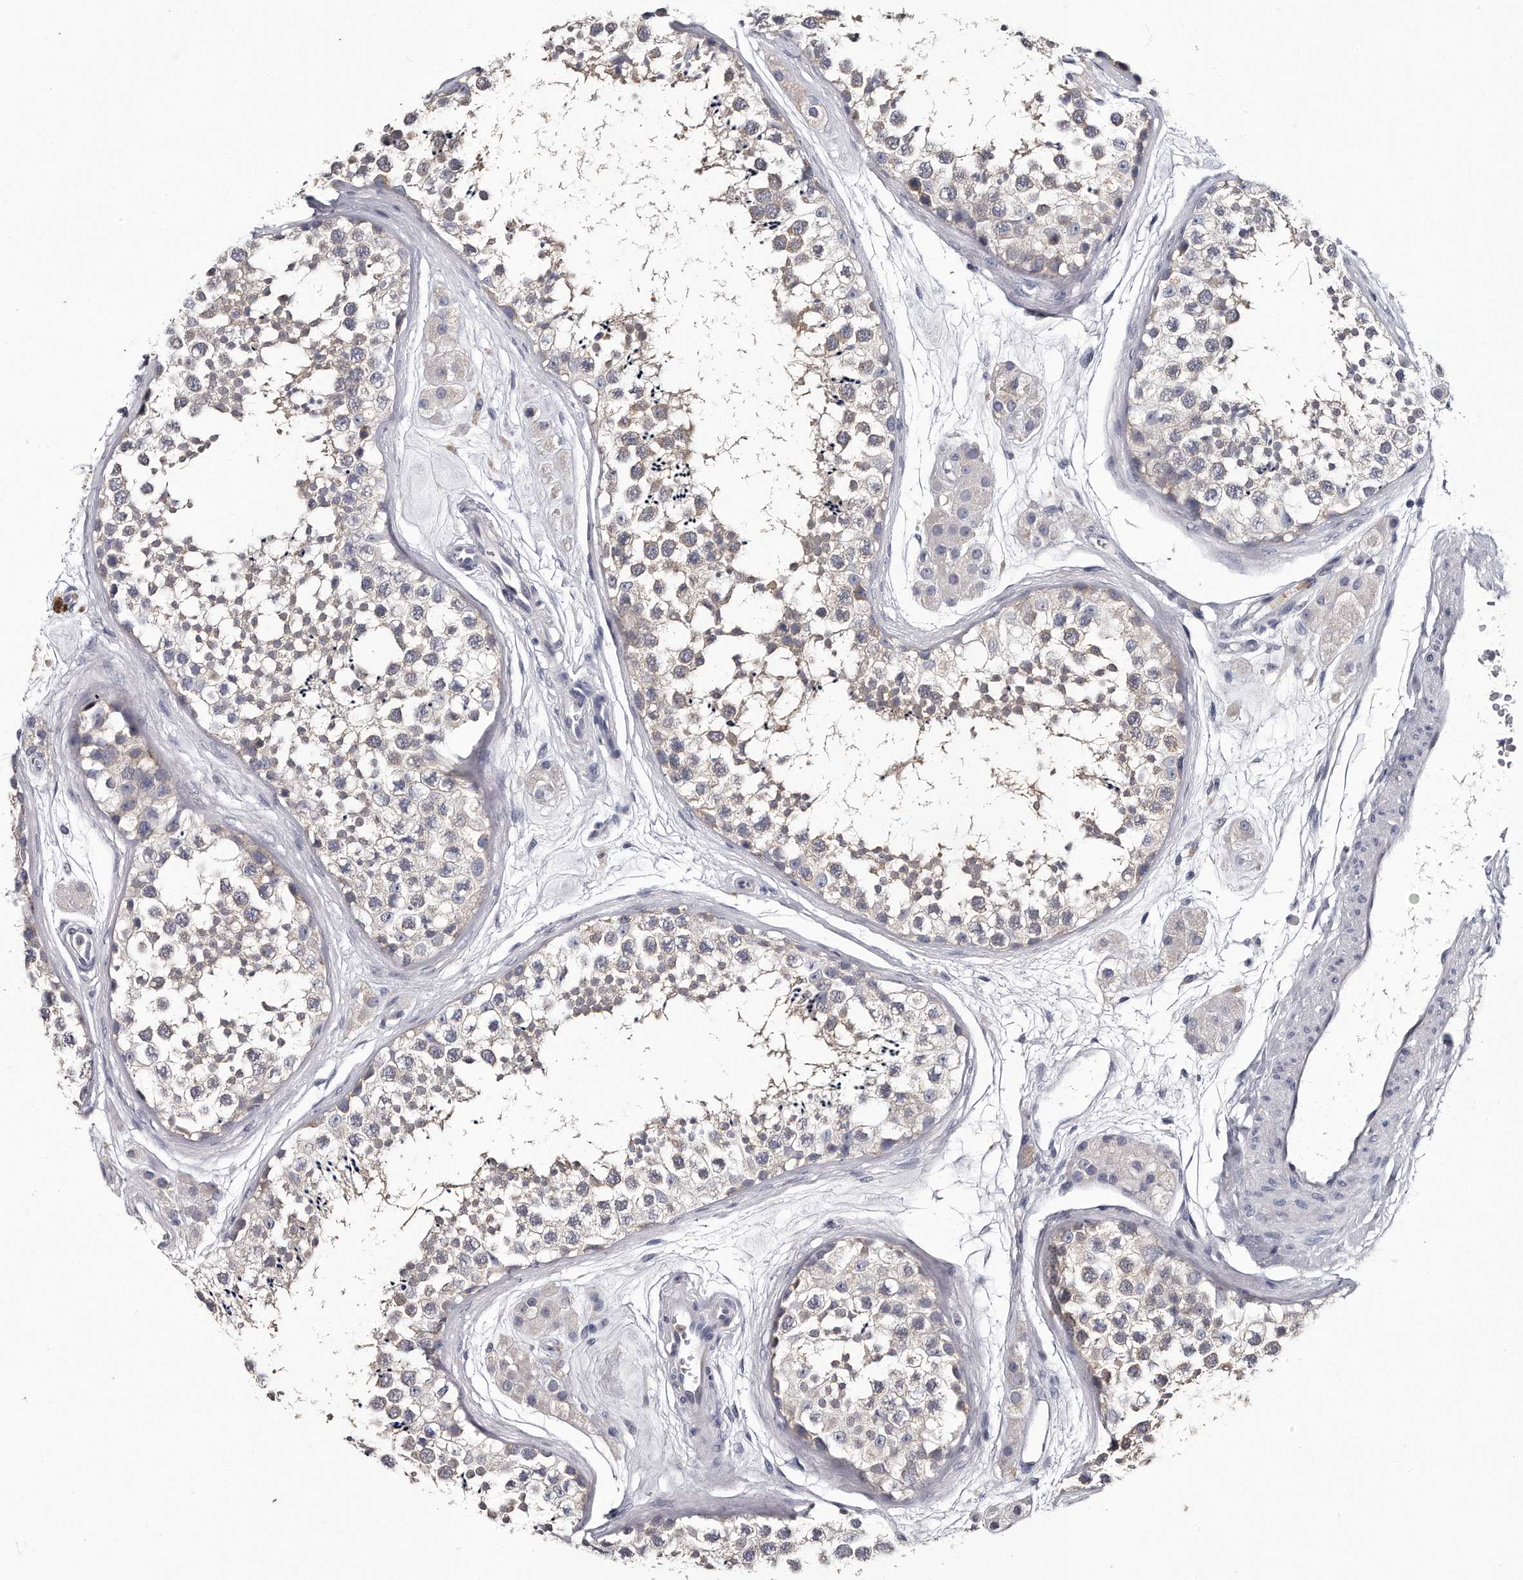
{"staining": {"intensity": "weak", "quantity": "<25%", "location": "cytoplasmic/membranous"}, "tissue": "testis", "cell_type": "Cells in seminiferous ducts", "image_type": "normal", "snomed": [{"axis": "morphology", "description": "Normal tissue, NOS"}, {"axis": "topography", "description": "Testis"}], "caption": "Testis stained for a protein using immunohistochemistry (IHC) shows no positivity cells in seminiferous ducts.", "gene": "GAPVD1", "patient": {"sex": "male", "age": 56}}